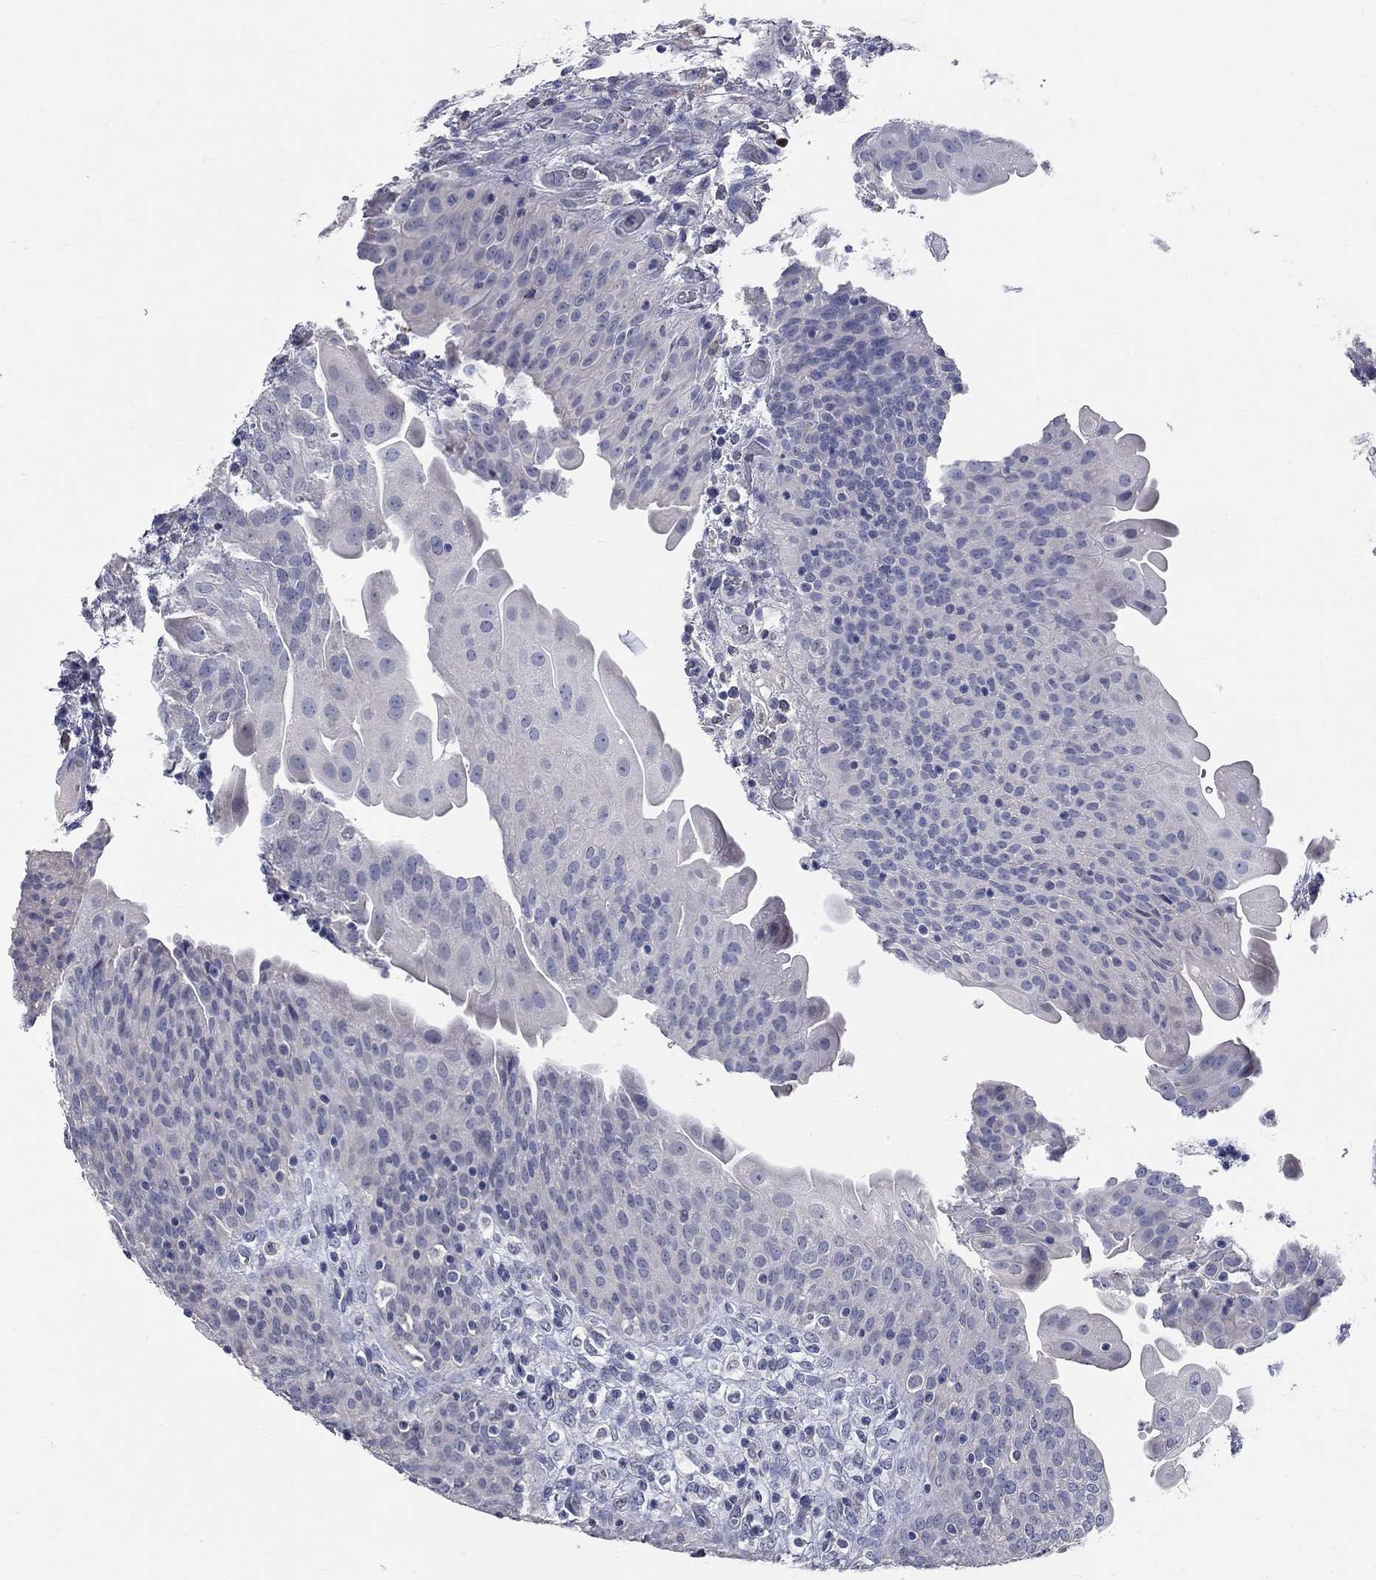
{"staining": {"intensity": "negative", "quantity": "none", "location": "none"}, "tissue": "urothelial cancer", "cell_type": "Tumor cells", "image_type": "cancer", "snomed": [{"axis": "morphology", "description": "Urothelial carcinoma, High grade"}, {"axis": "topography", "description": "Urinary bladder"}], "caption": "The histopathology image exhibits no staining of tumor cells in urothelial cancer.", "gene": "SYT12", "patient": {"sex": "male", "age": 60}}